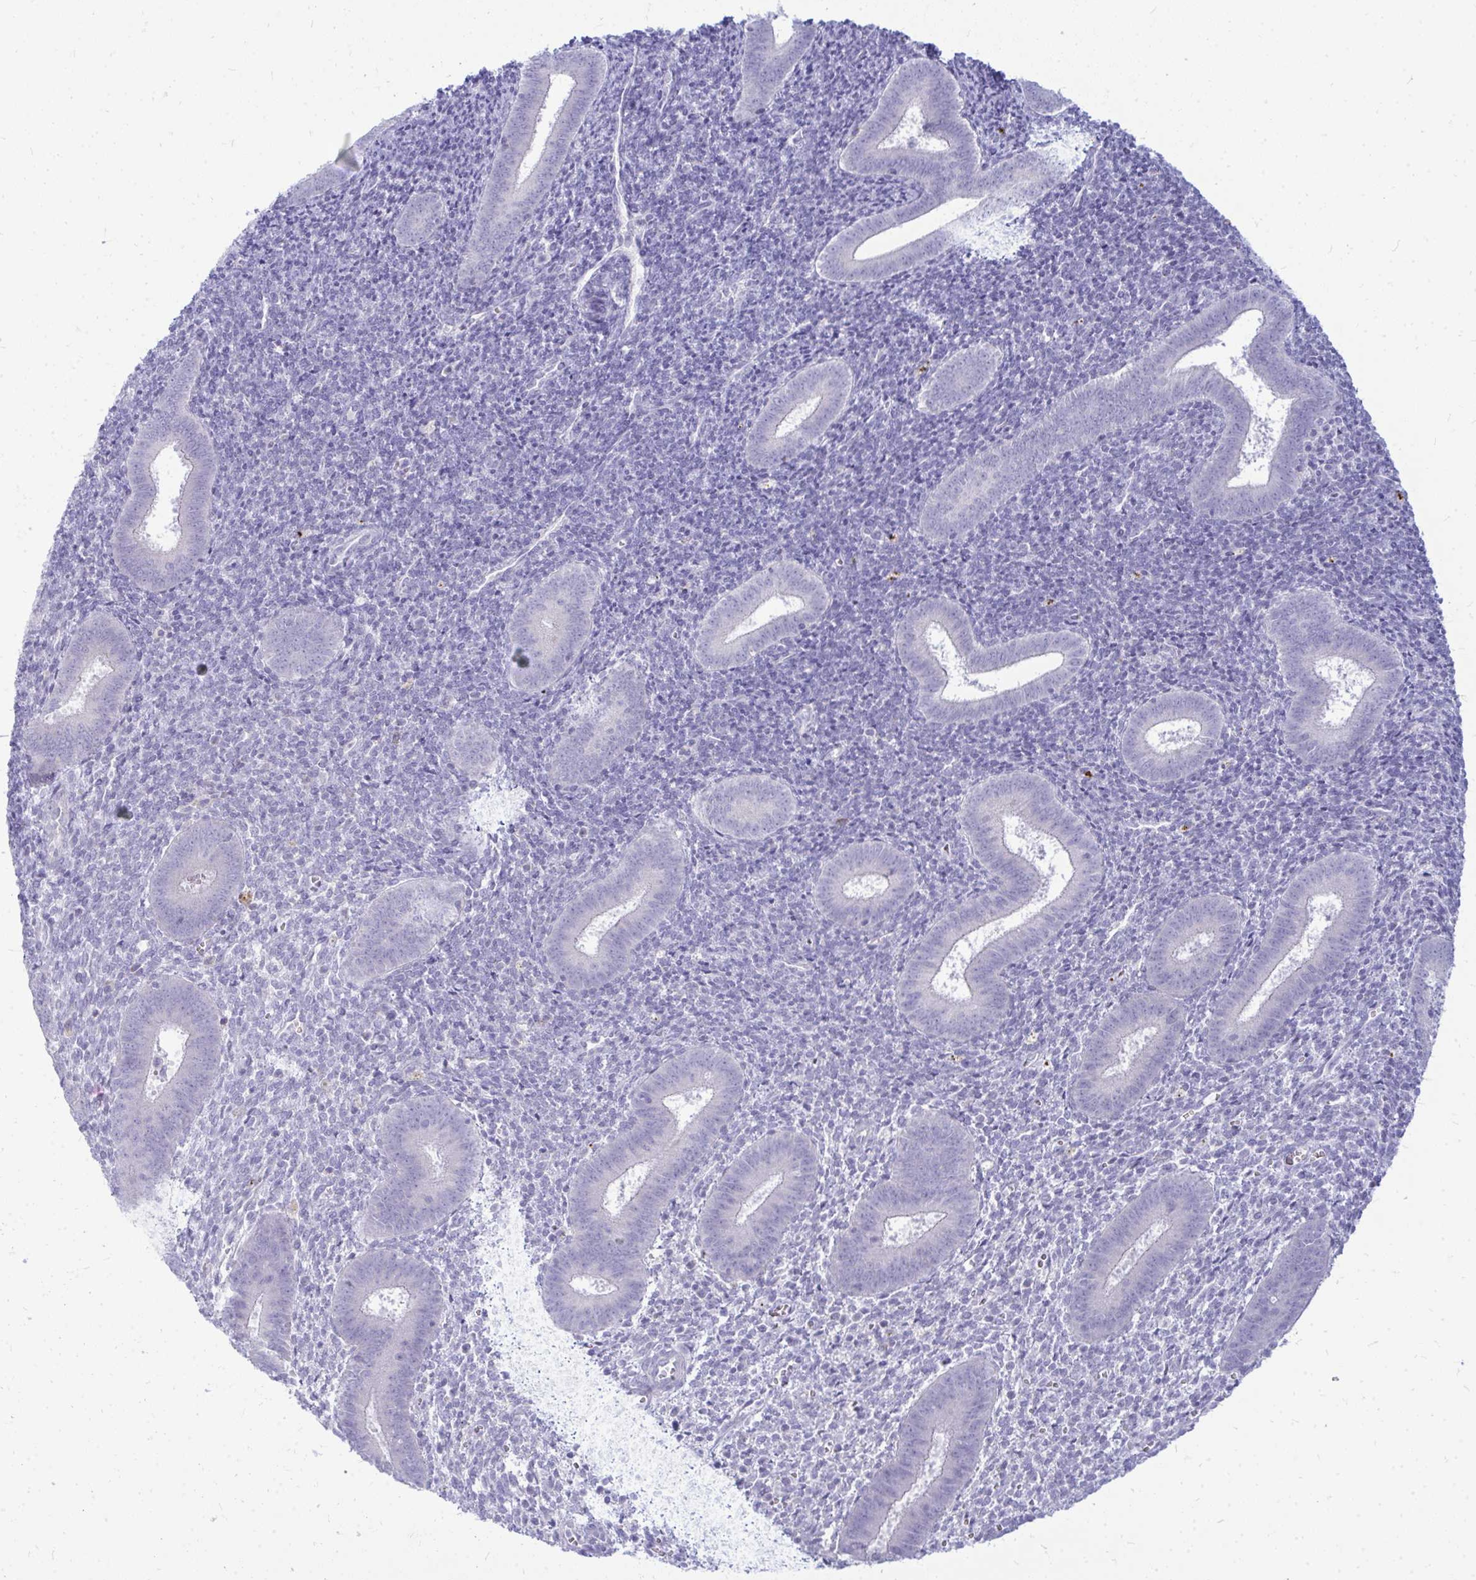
{"staining": {"intensity": "negative", "quantity": "none", "location": "none"}, "tissue": "endometrium", "cell_type": "Cells in endometrial stroma", "image_type": "normal", "snomed": [{"axis": "morphology", "description": "Normal tissue, NOS"}, {"axis": "topography", "description": "Endometrium"}], "caption": "DAB (3,3'-diaminobenzidine) immunohistochemical staining of unremarkable endometrium shows no significant positivity in cells in endometrial stroma.", "gene": "TSPEAR", "patient": {"sex": "female", "age": 25}}